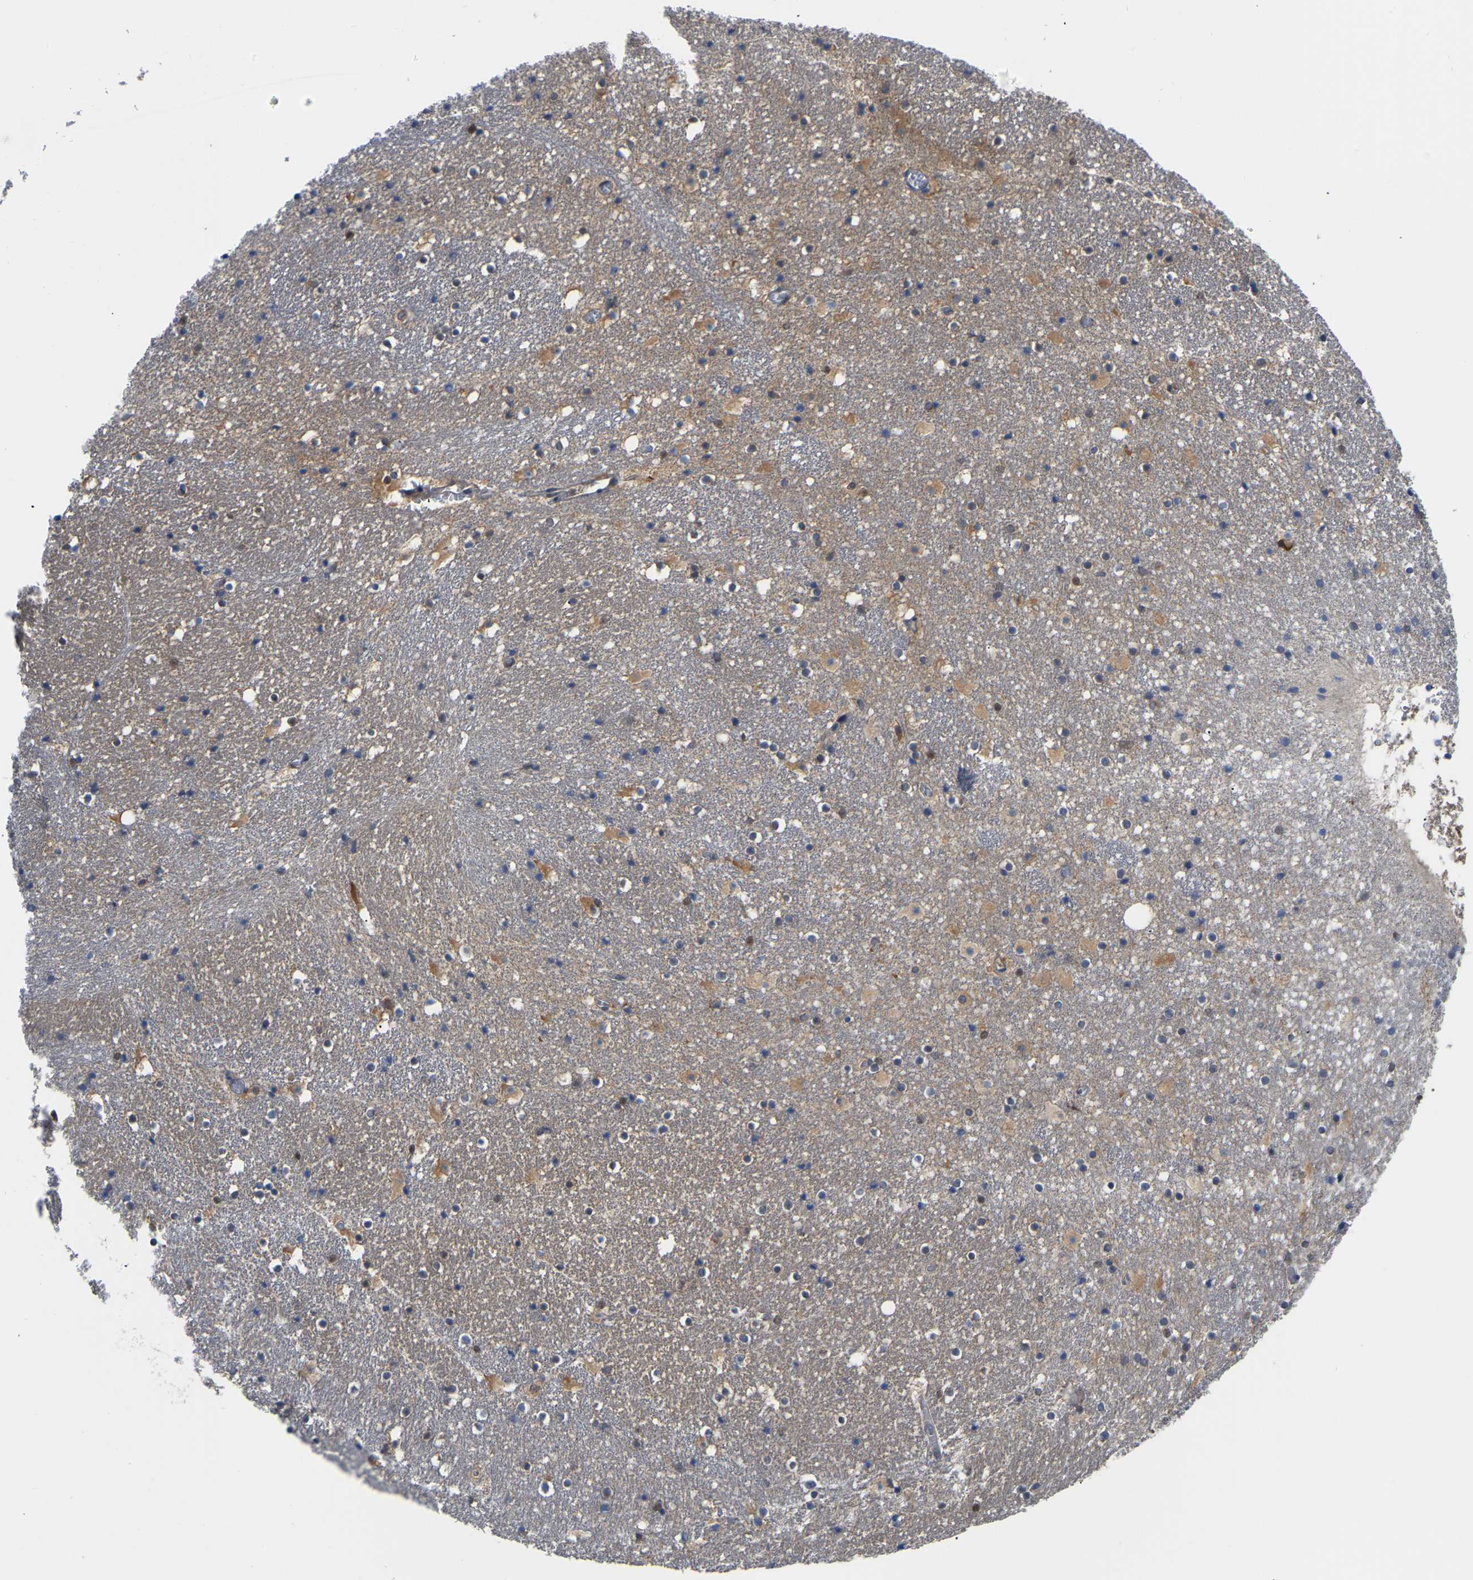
{"staining": {"intensity": "negative", "quantity": "none", "location": "none"}, "tissue": "caudate", "cell_type": "Glial cells", "image_type": "normal", "snomed": [{"axis": "morphology", "description": "Normal tissue, NOS"}, {"axis": "topography", "description": "Lateral ventricle wall"}], "caption": "Glial cells show no significant protein positivity in normal caudate. (DAB IHC visualized using brightfield microscopy, high magnification).", "gene": "KLRG2", "patient": {"sex": "male", "age": 45}}